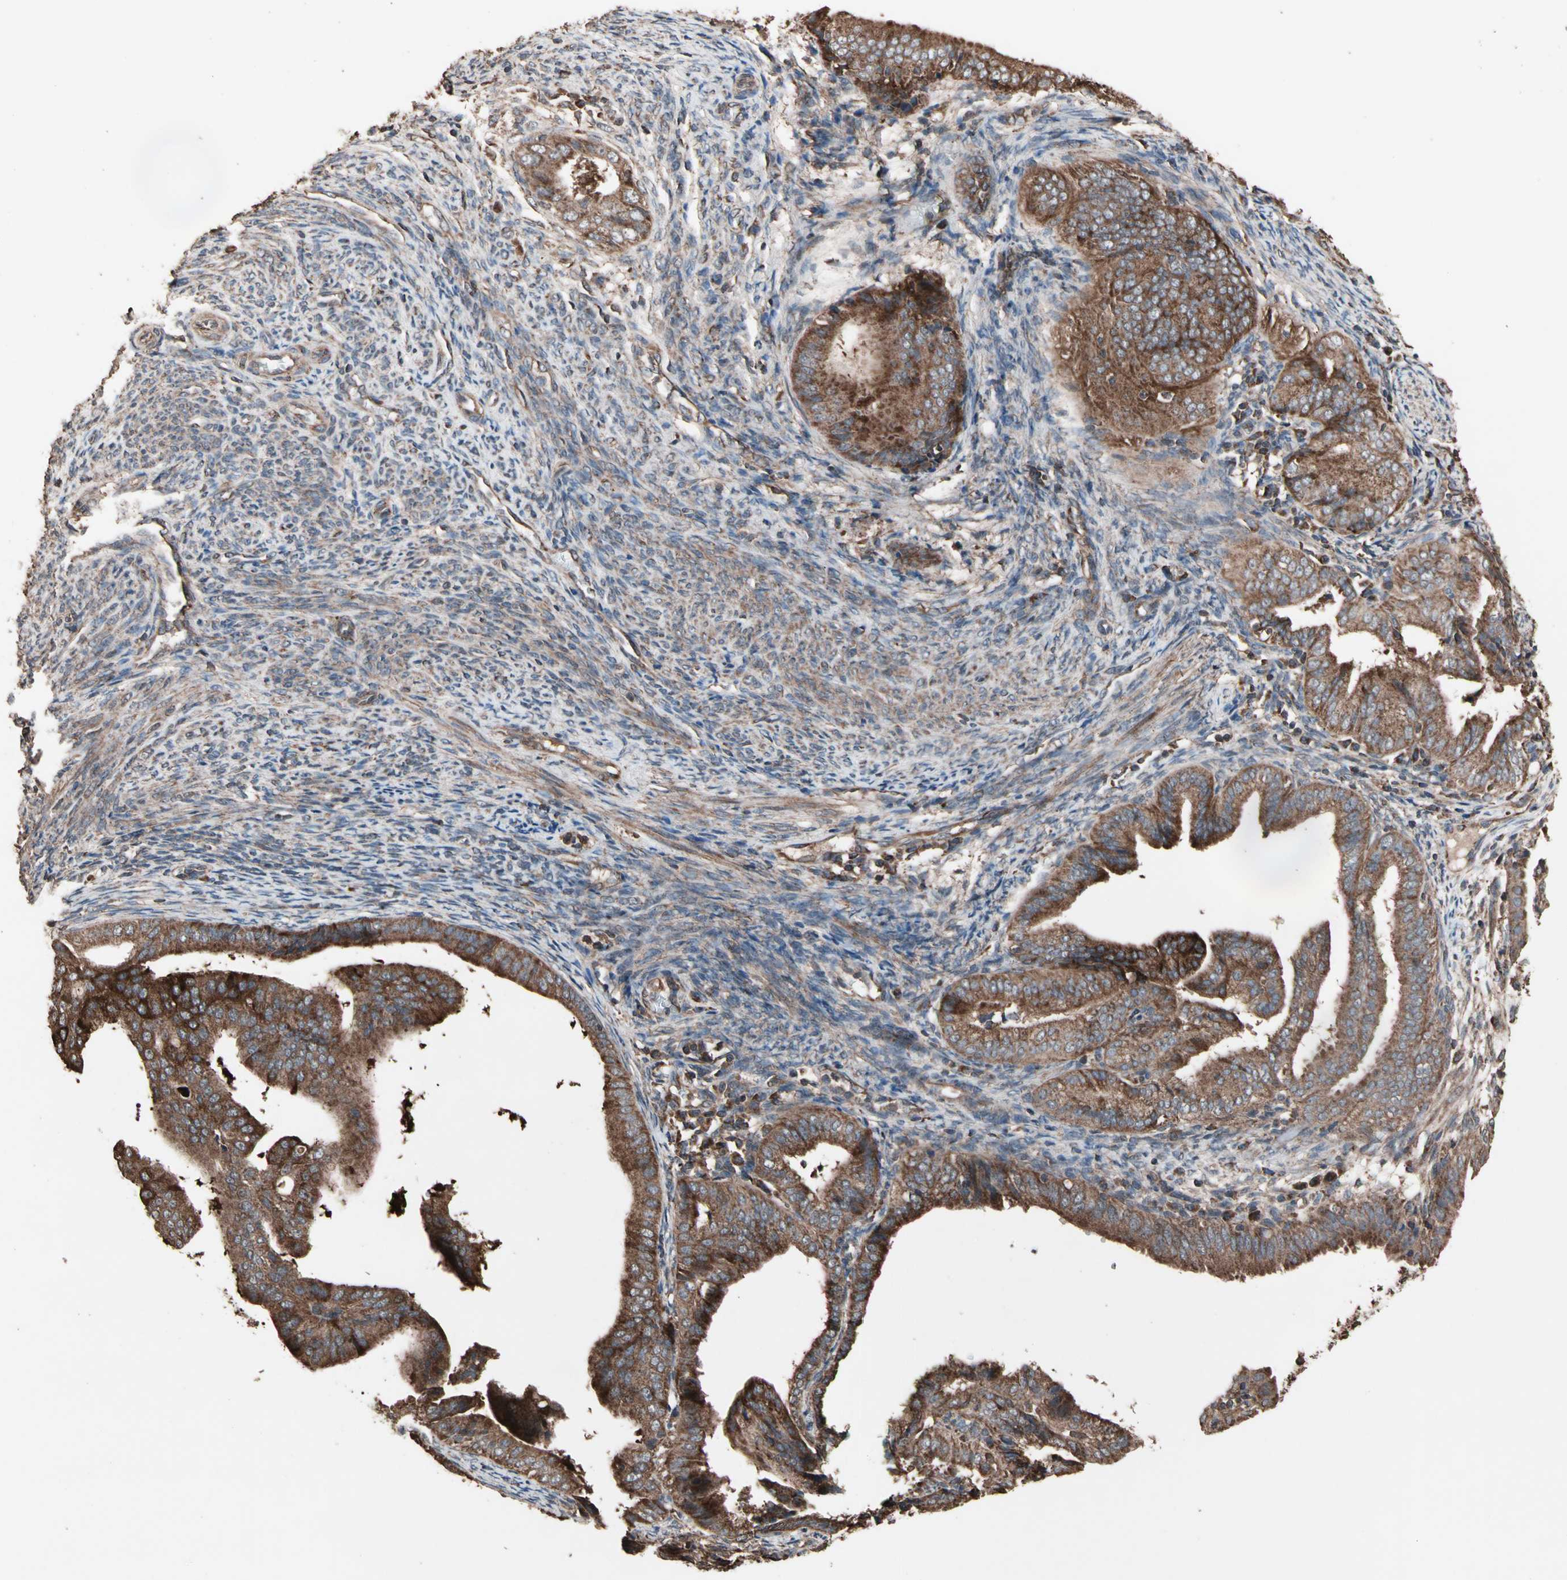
{"staining": {"intensity": "strong", "quantity": ">75%", "location": "cytoplasmic/membranous"}, "tissue": "endometrial cancer", "cell_type": "Tumor cells", "image_type": "cancer", "snomed": [{"axis": "morphology", "description": "Adenocarcinoma, NOS"}, {"axis": "topography", "description": "Endometrium"}], "caption": "An image showing strong cytoplasmic/membranous expression in about >75% of tumor cells in endometrial adenocarcinoma, as visualized by brown immunohistochemical staining.", "gene": "MRPL2", "patient": {"sex": "female", "age": 58}}